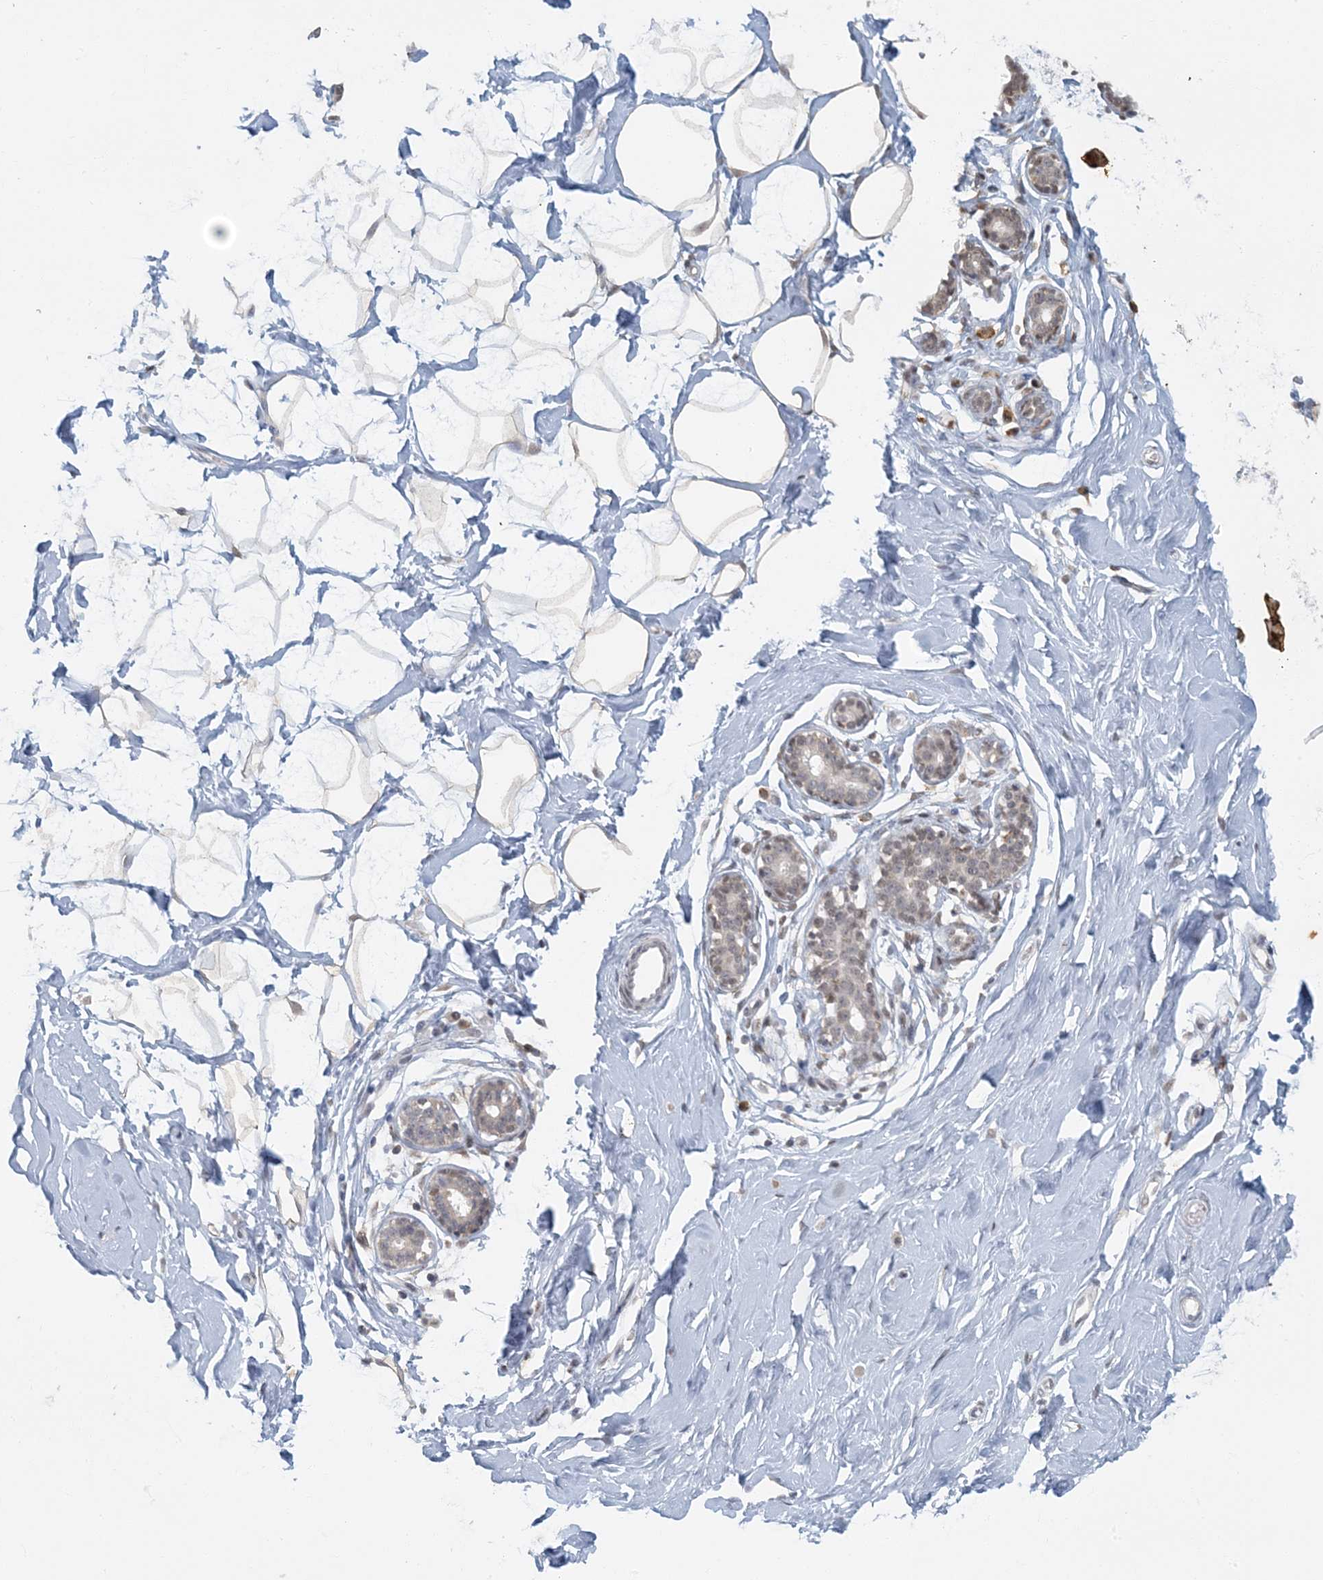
{"staining": {"intensity": "weak", "quantity": "25%-75%", "location": "cytoplasmic/membranous,nuclear"}, "tissue": "breast", "cell_type": "Adipocytes", "image_type": "normal", "snomed": [{"axis": "morphology", "description": "Normal tissue, NOS"}, {"axis": "morphology", "description": "Adenoma, NOS"}, {"axis": "topography", "description": "Breast"}], "caption": "This histopathology image shows IHC staining of unremarkable breast, with low weak cytoplasmic/membranous,nuclear positivity in about 25%-75% of adipocytes.", "gene": "AK9", "patient": {"sex": "female", "age": 23}}